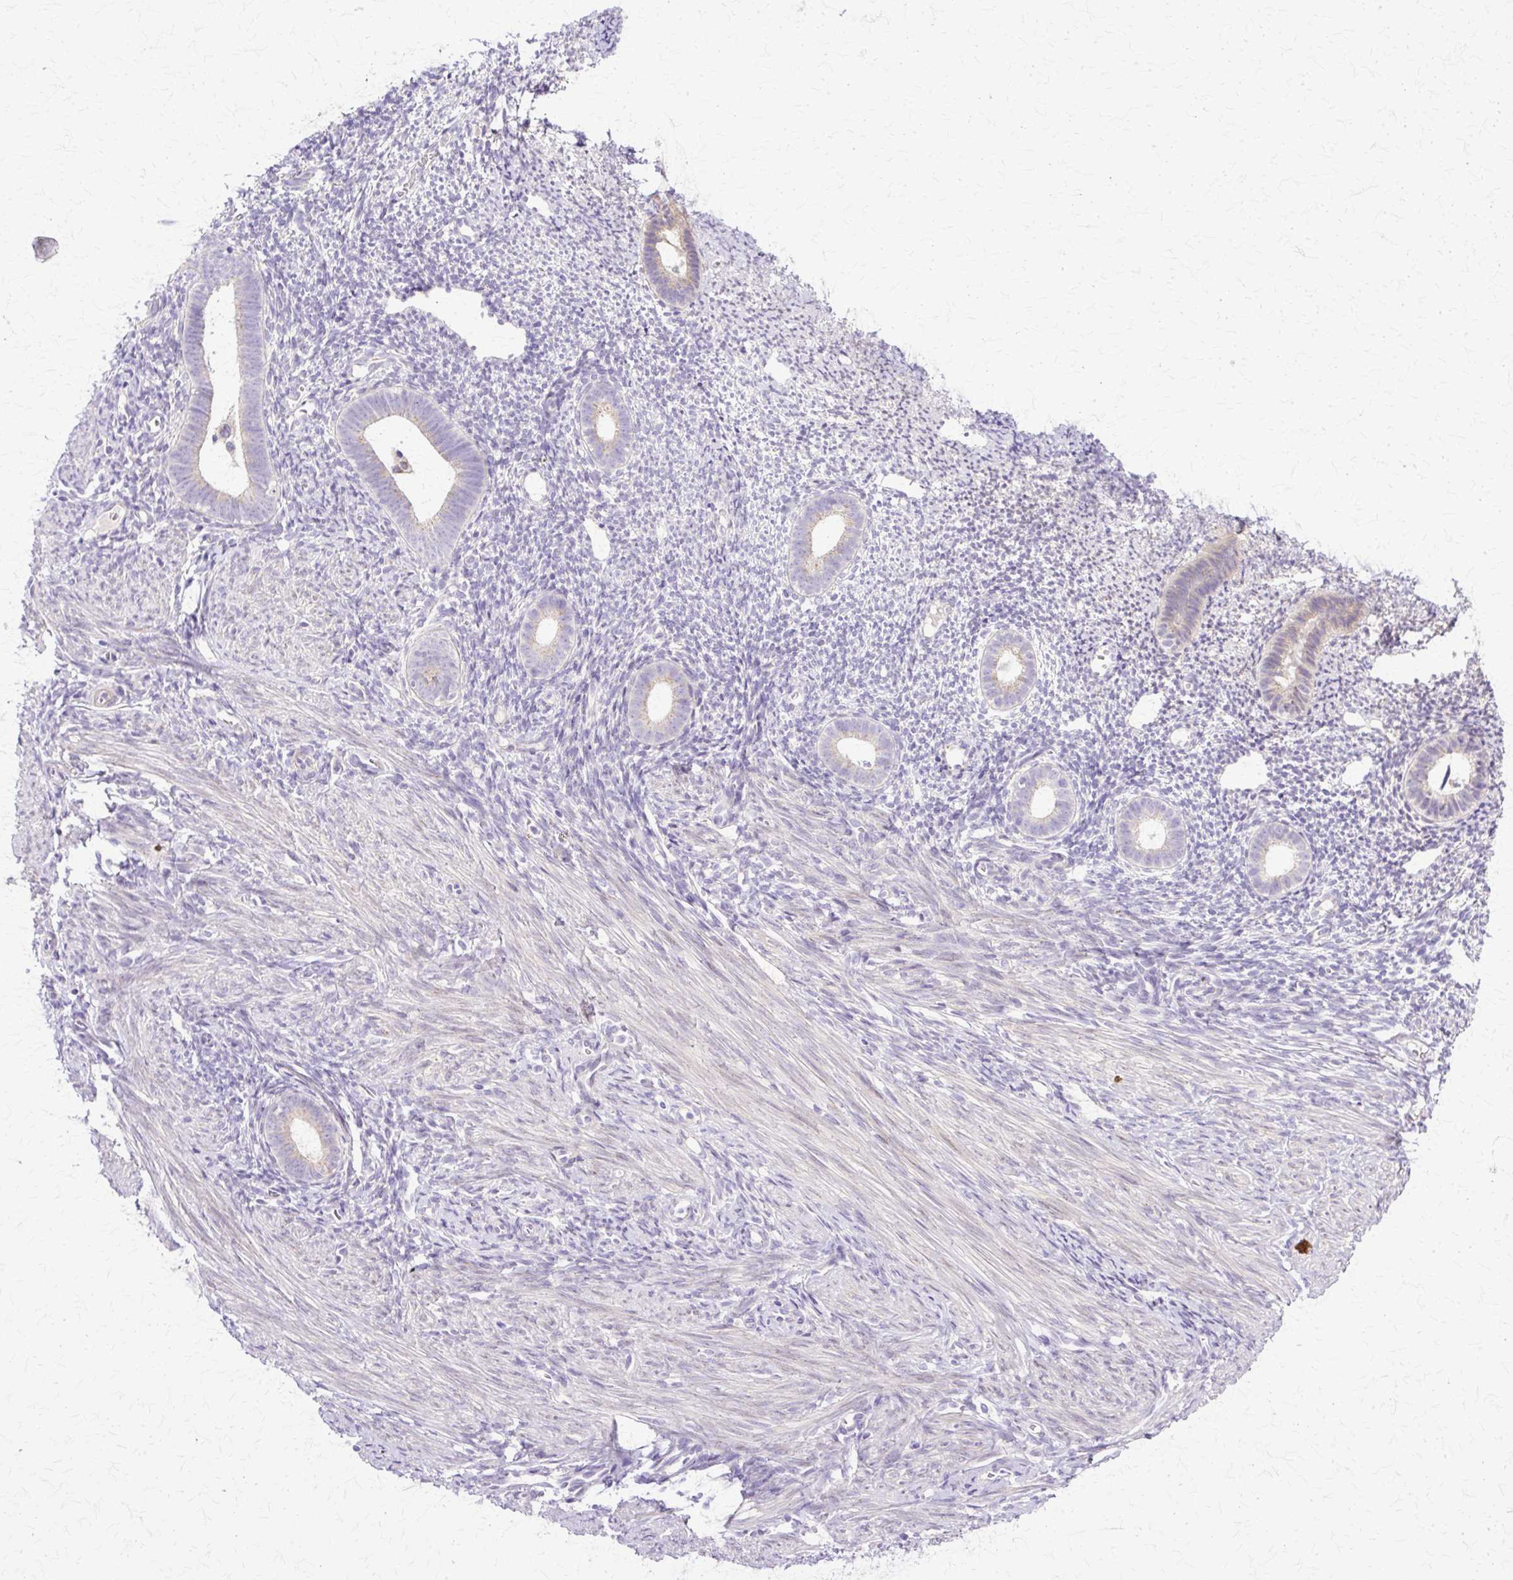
{"staining": {"intensity": "negative", "quantity": "none", "location": "none"}, "tissue": "endometrium", "cell_type": "Cells in endometrial stroma", "image_type": "normal", "snomed": [{"axis": "morphology", "description": "Normal tissue, NOS"}, {"axis": "topography", "description": "Endometrium"}], "caption": "Immunohistochemistry (IHC) image of benign endometrium stained for a protein (brown), which exhibits no expression in cells in endometrial stroma.", "gene": "TBC1D3B", "patient": {"sex": "female", "age": 39}}